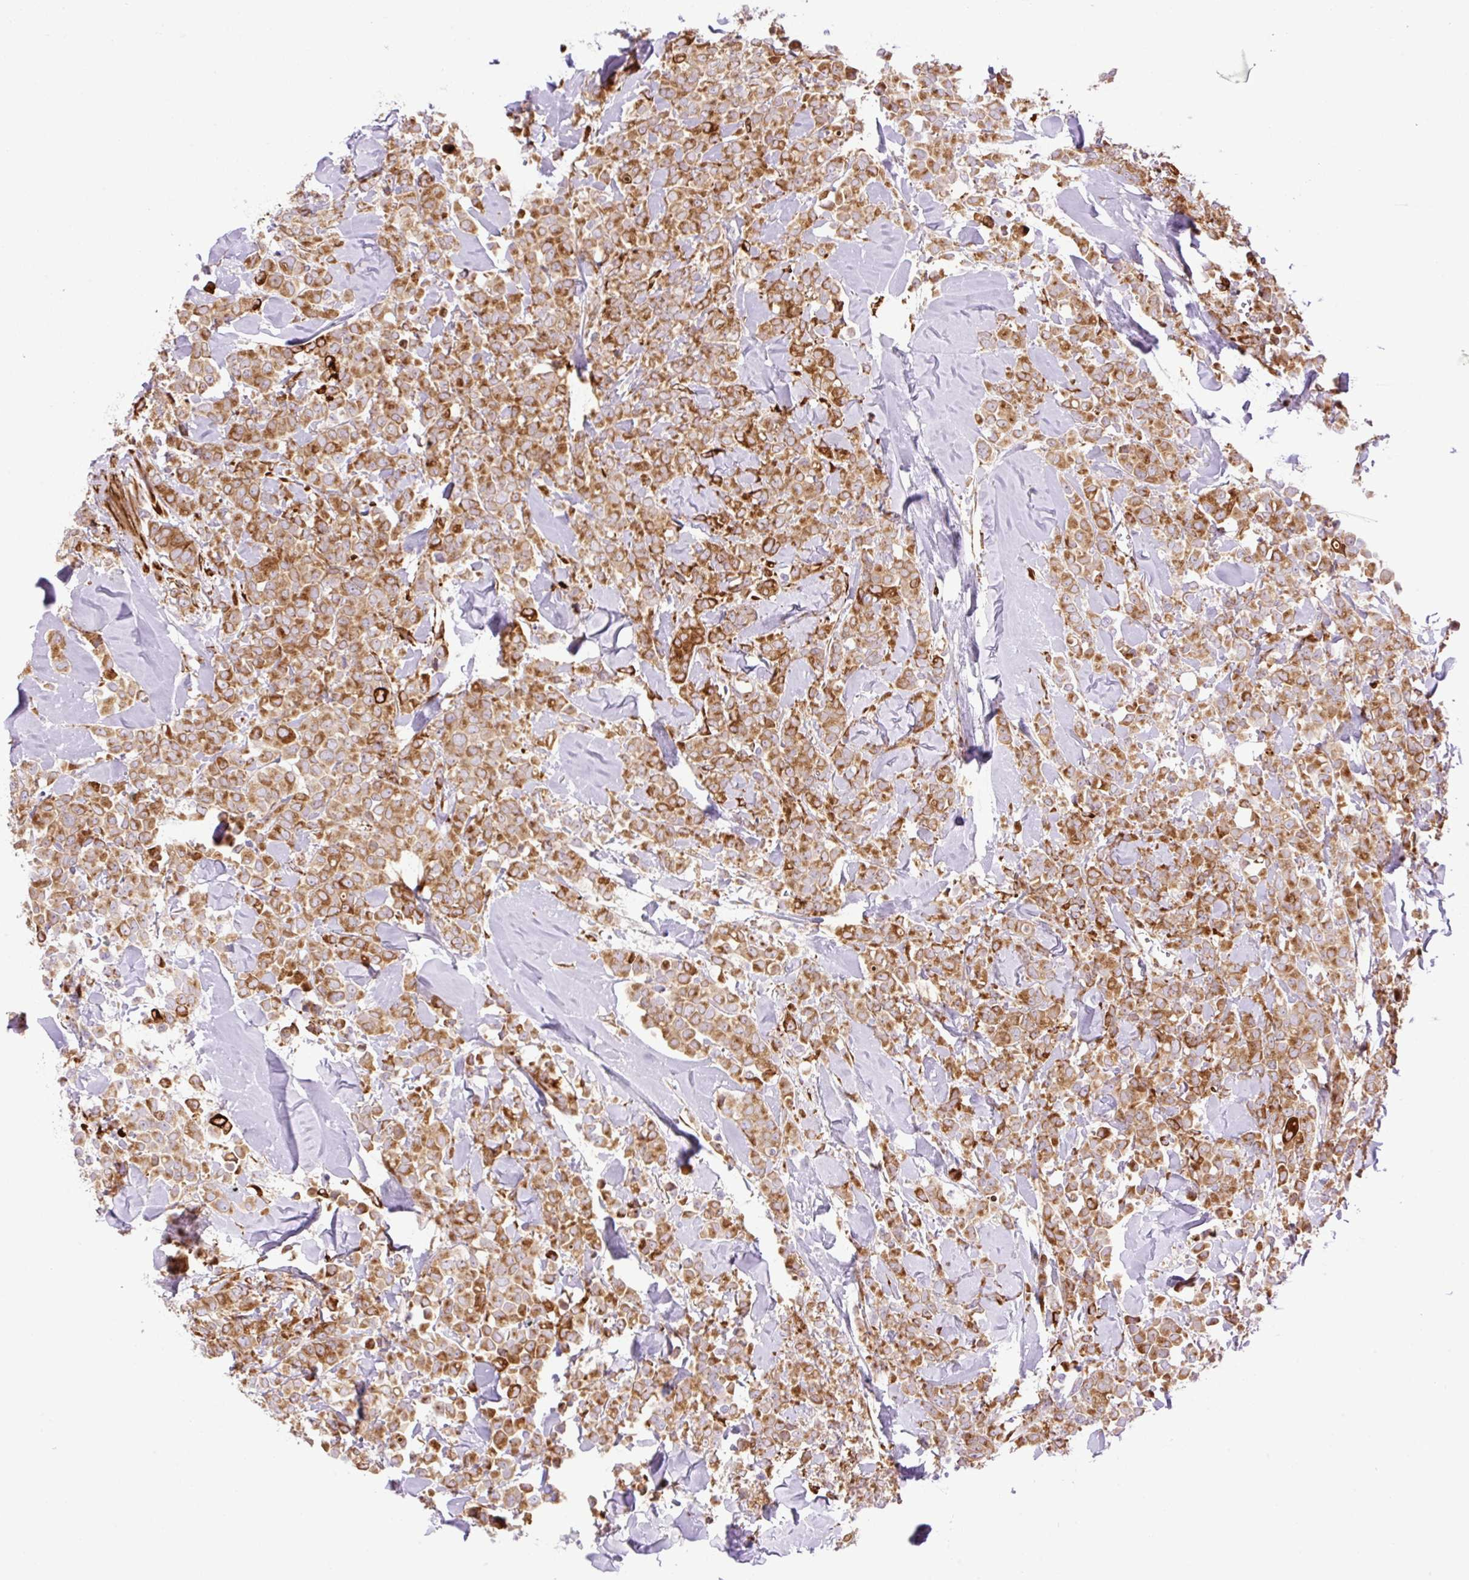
{"staining": {"intensity": "moderate", "quantity": ">75%", "location": "cytoplasmic/membranous"}, "tissue": "breast cancer", "cell_type": "Tumor cells", "image_type": "cancer", "snomed": [{"axis": "morphology", "description": "Lobular carcinoma"}, {"axis": "topography", "description": "Breast"}], "caption": "This is an image of IHC staining of breast cancer (lobular carcinoma), which shows moderate staining in the cytoplasmic/membranous of tumor cells.", "gene": "RAB30", "patient": {"sex": "female", "age": 91}}